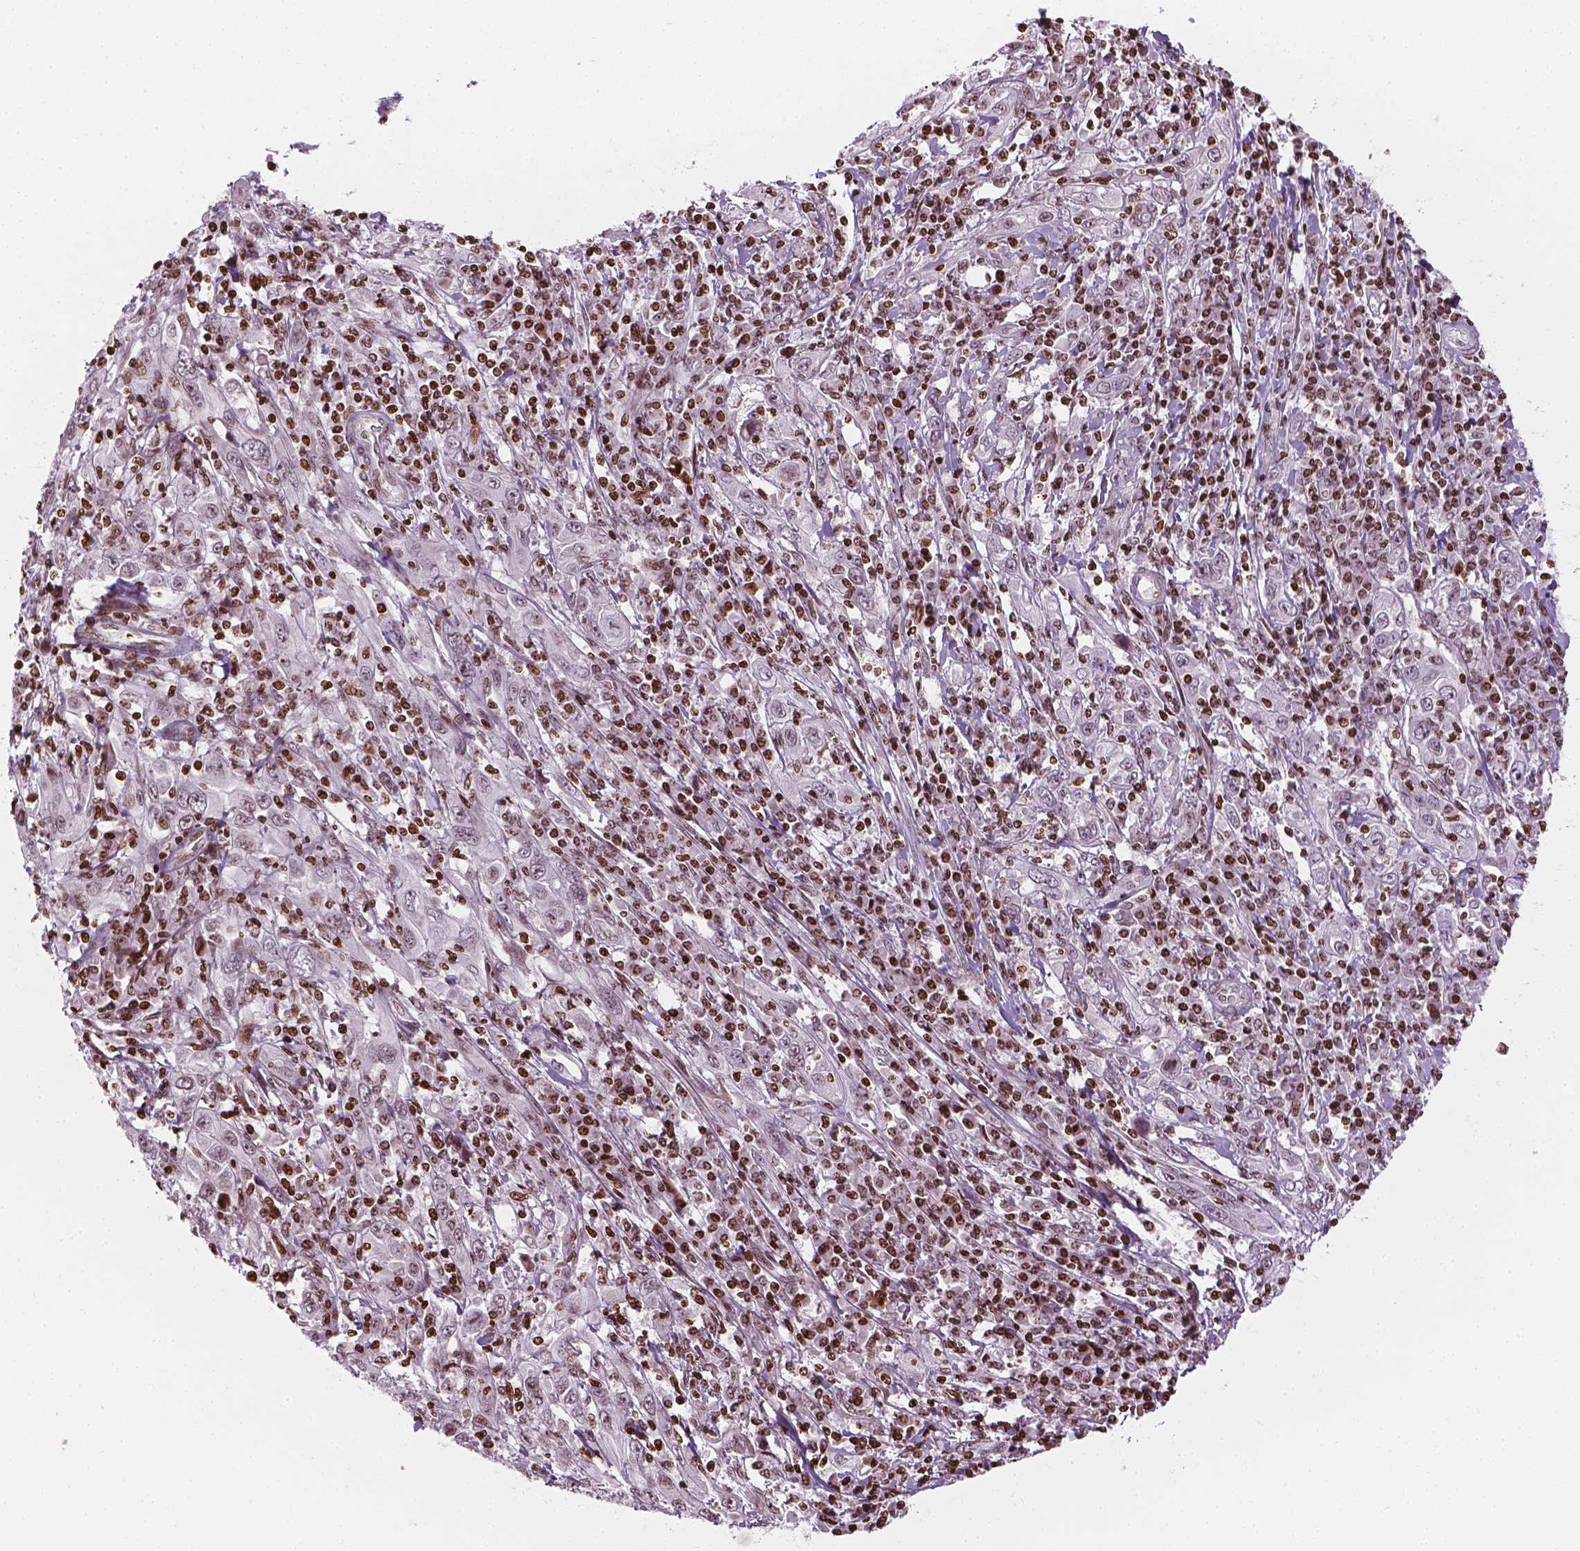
{"staining": {"intensity": "weak", "quantity": "25%-75%", "location": "nuclear"}, "tissue": "cervical cancer", "cell_type": "Tumor cells", "image_type": "cancer", "snomed": [{"axis": "morphology", "description": "Squamous cell carcinoma, NOS"}, {"axis": "topography", "description": "Cervix"}], "caption": "Approximately 25%-75% of tumor cells in squamous cell carcinoma (cervical) display weak nuclear protein staining as visualized by brown immunohistochemical staining.", "gene": "PIP4K2A", "patient": {"sex": "female", "age": 46}}